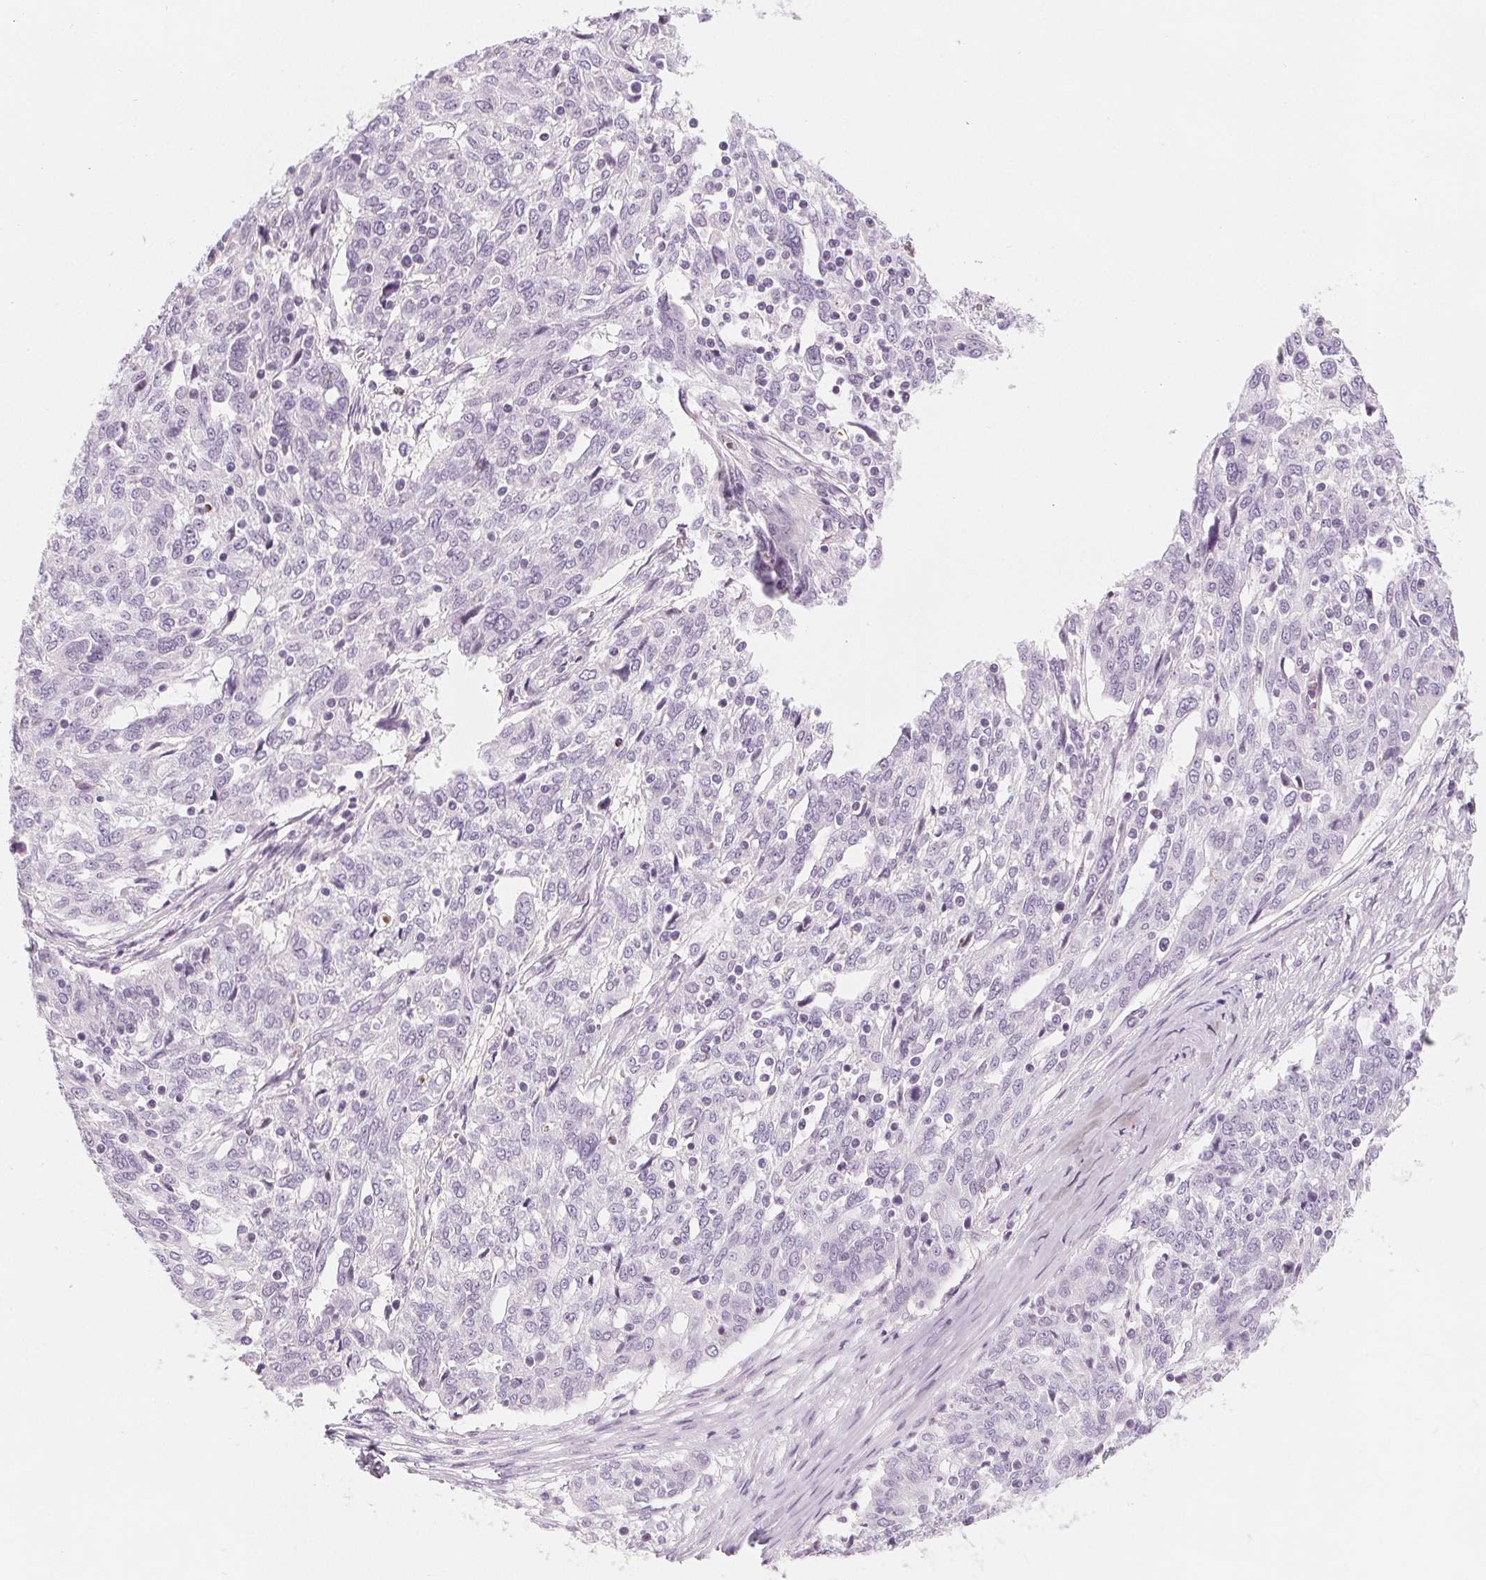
{"staining": {"intensity": "negative", "quantity": "none", "location": "none"}, "tissue": "ovarian cancer", "cell_type": "Tumor cells", "image_type": "cancer", "snomed": [{"axis": "morphology", "description": "Cystadenocarcinoma, serous, NOS"}, {"axis": "topography", "description": "Ovary"}], "caption": "This is an immunohistochemistry photomicrograph of serous cystadenocarcinoma (ovarian). There is no staining in tumor cells.", "gene": "SLC5A12", "patient": {"sex": "female", "age": 67}}